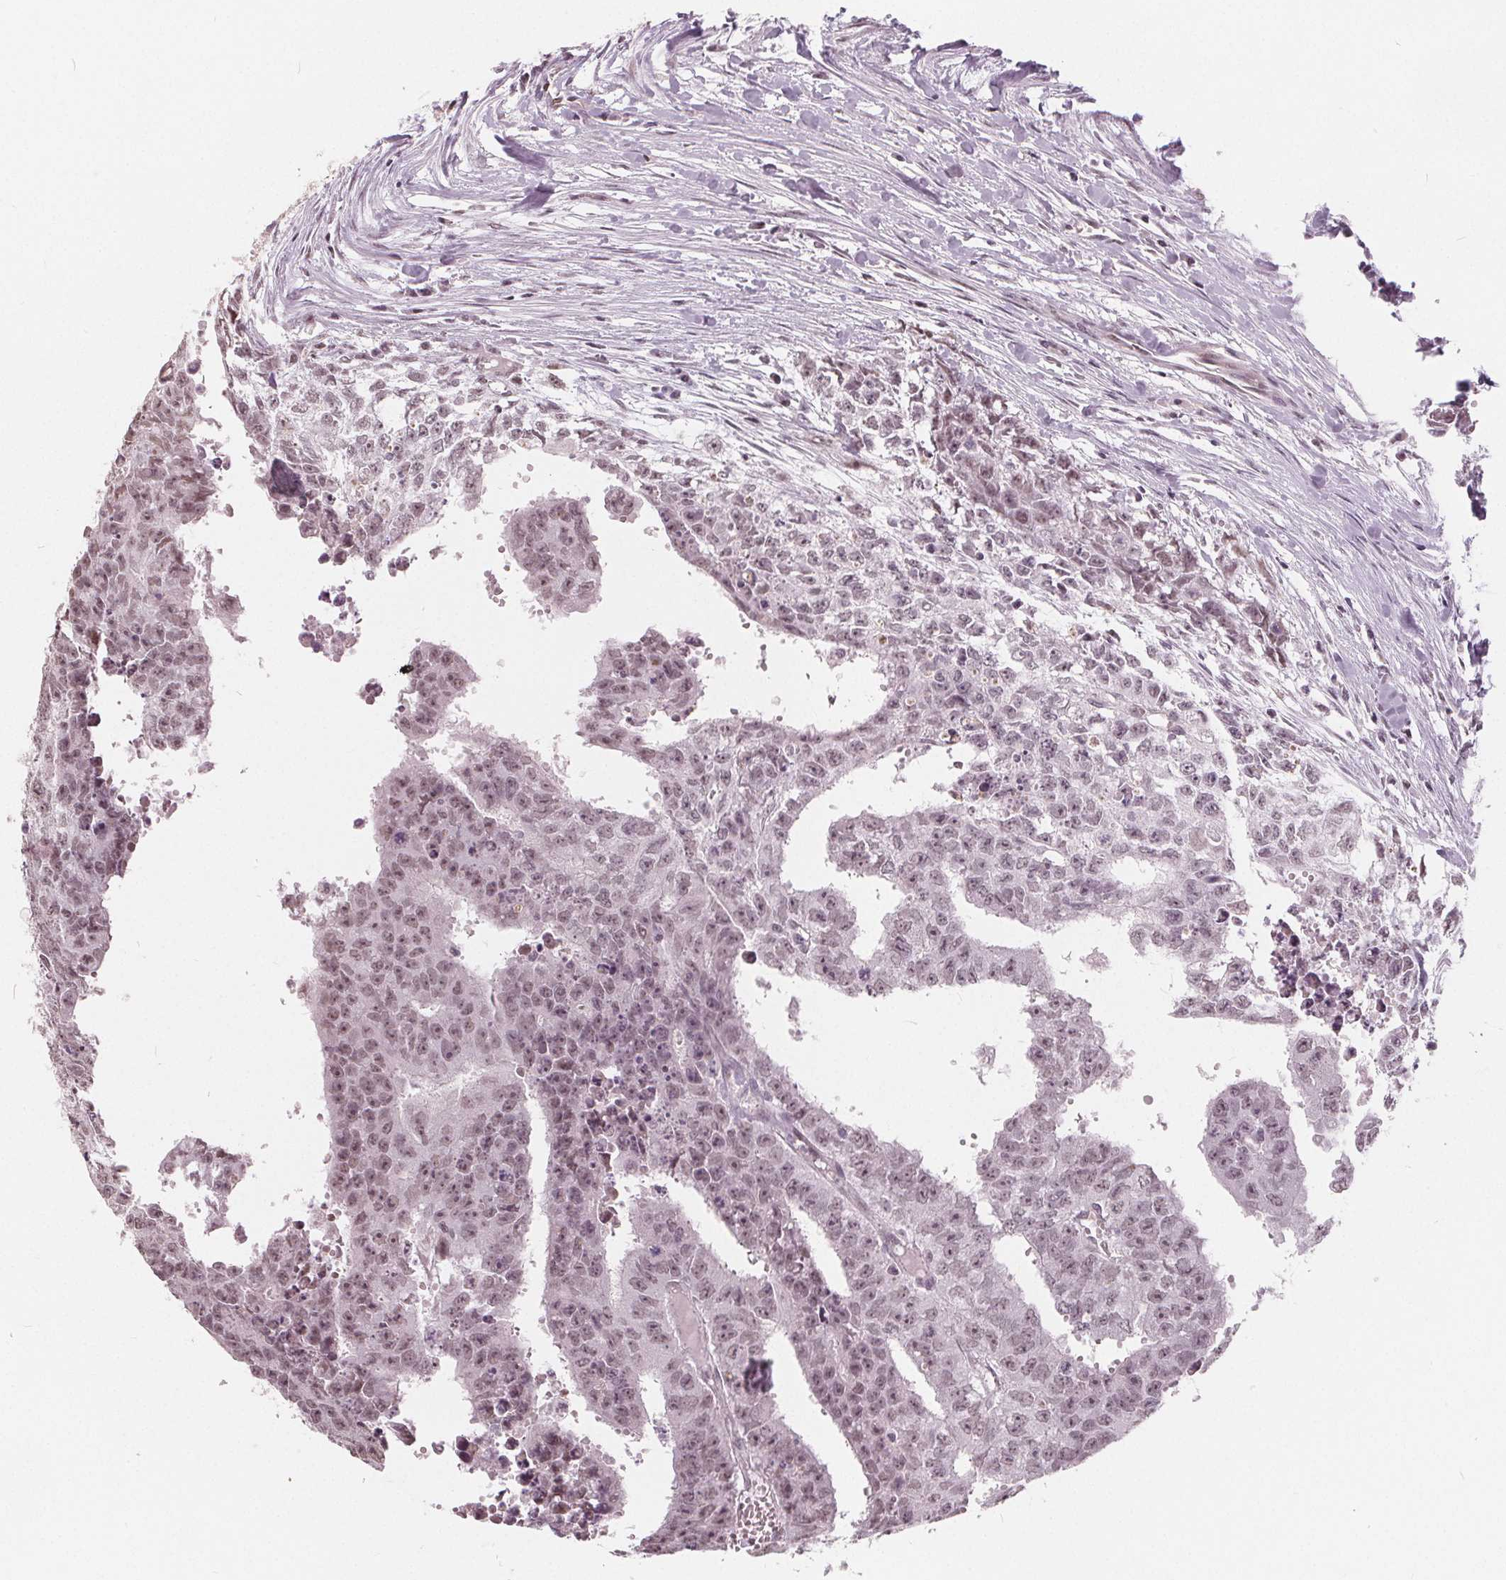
{"staining": {"intensity": "weak", "quantity": "25%-75%", "location": "nuclear"}, "tissue": "testis cancer", "cell_type": "Tumor cells", "image_type": "cancer", "snomed": [{"axis": "morphology", "description": "Carcinoma, Embryonal, NOS"}, {"axis": "morphology", "description": "Teratoma, malignant, NOS"}, {"axis": "topography", "description": "Testis"}], "caption": "The image demonstrates staining of testis teratoma (malignant), revealing weak nuclear protein expression (brown color) within tumor cells. The staining is performed using DAB brown chromogen to label protein expression. The nuclei are counter-stained blue using hematoxylin.", "gene": "NUP210L", "patient": {"sex": "male", "age": 24}}